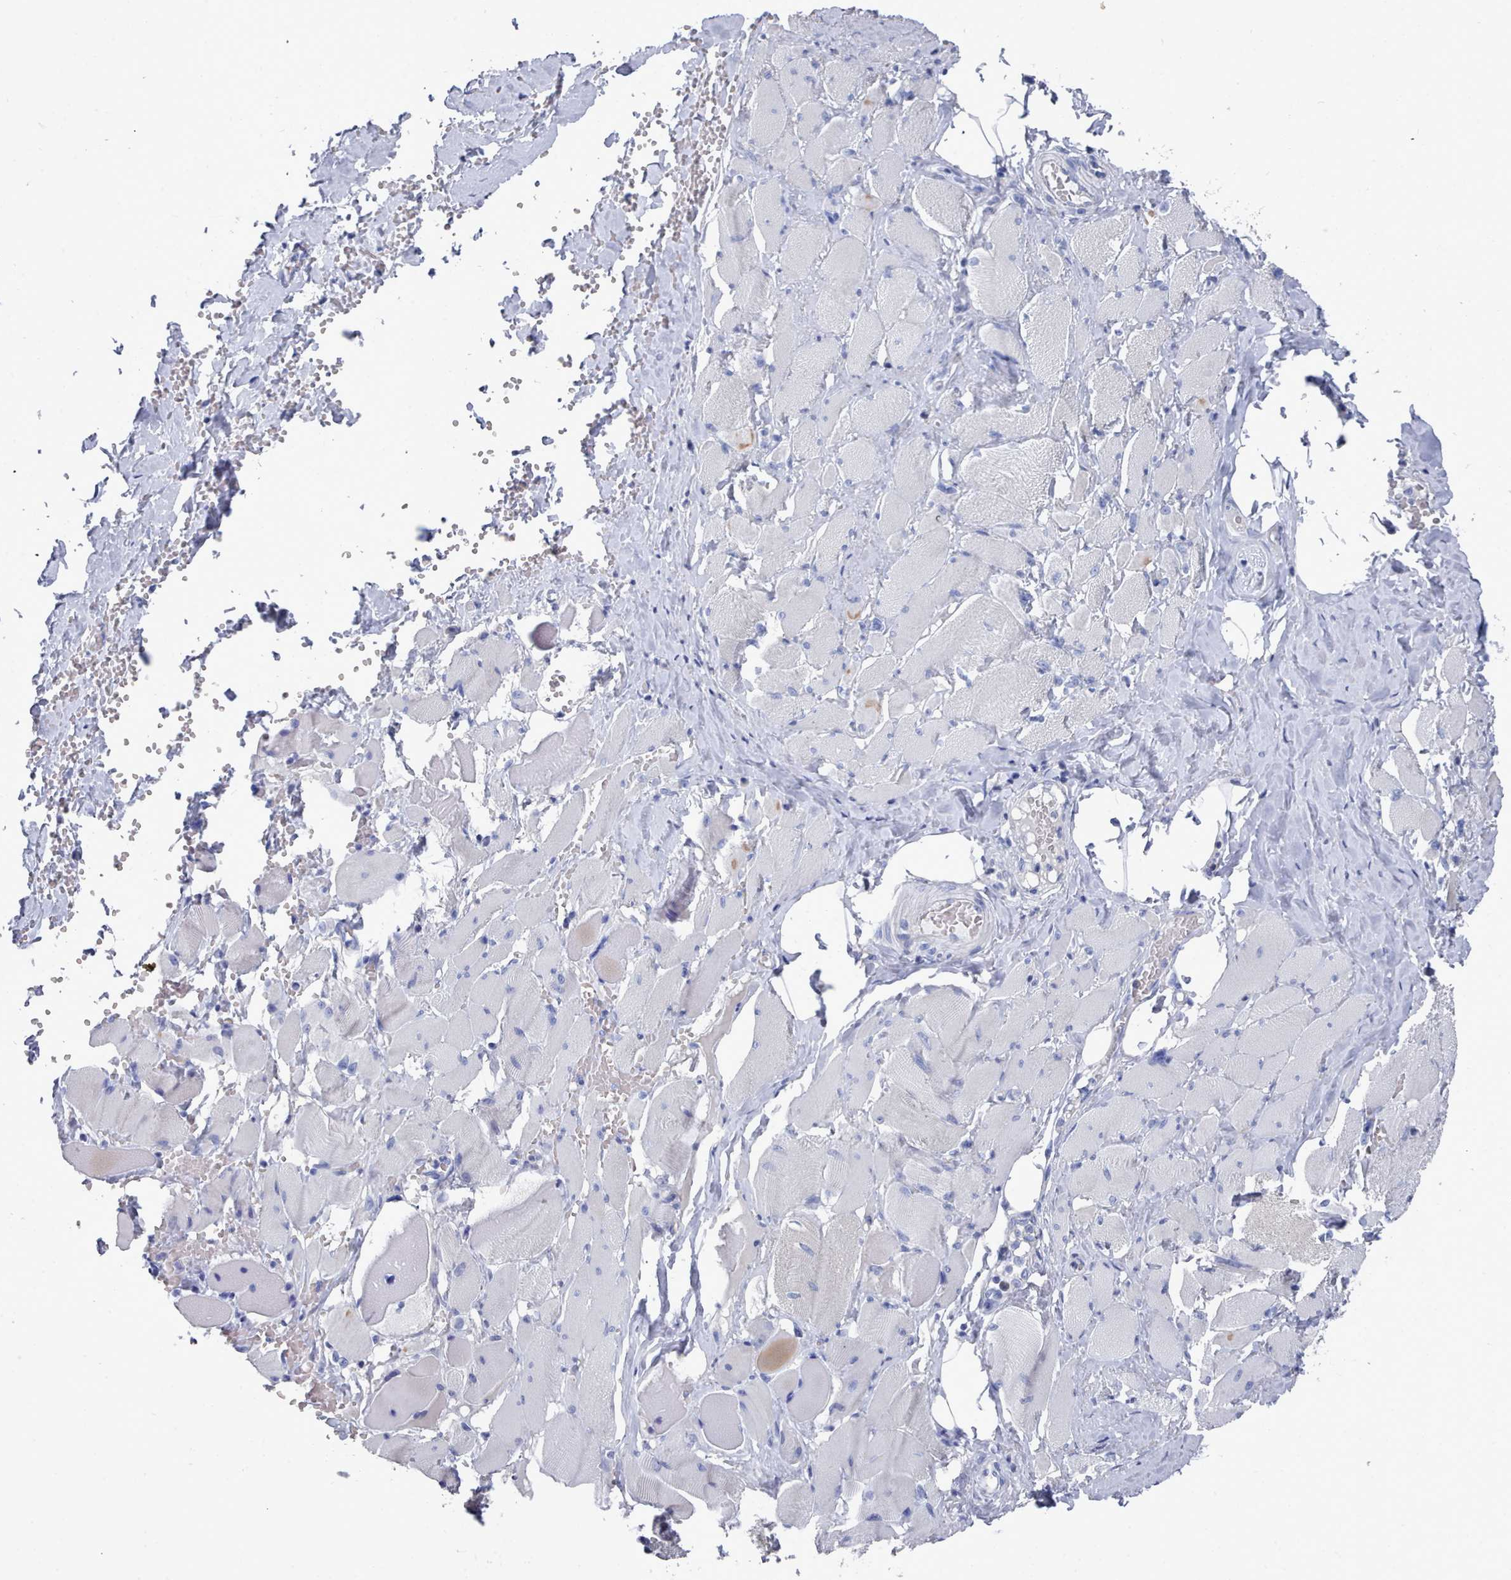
{"staining": {"intensity": "negative", "quantity": "none", "location": "none"}, "tissue": "skeletal muscle", "cell_type": "Myocytes", "image_type": "normal", "snomed": [{"axis": "morphology", "description": "Normal tissue, NOS"}, {"axis": "morphology", "description": "Basal cell carcinoma"}, {"axis": "topography", "description": "Skeletal muscle"}], "caption": "The image demonstrates no staining of myocytes in normal skeletal muscle.", "gene": "ENSG00000285188", "patient": {"sex": "female", "age": 64}}